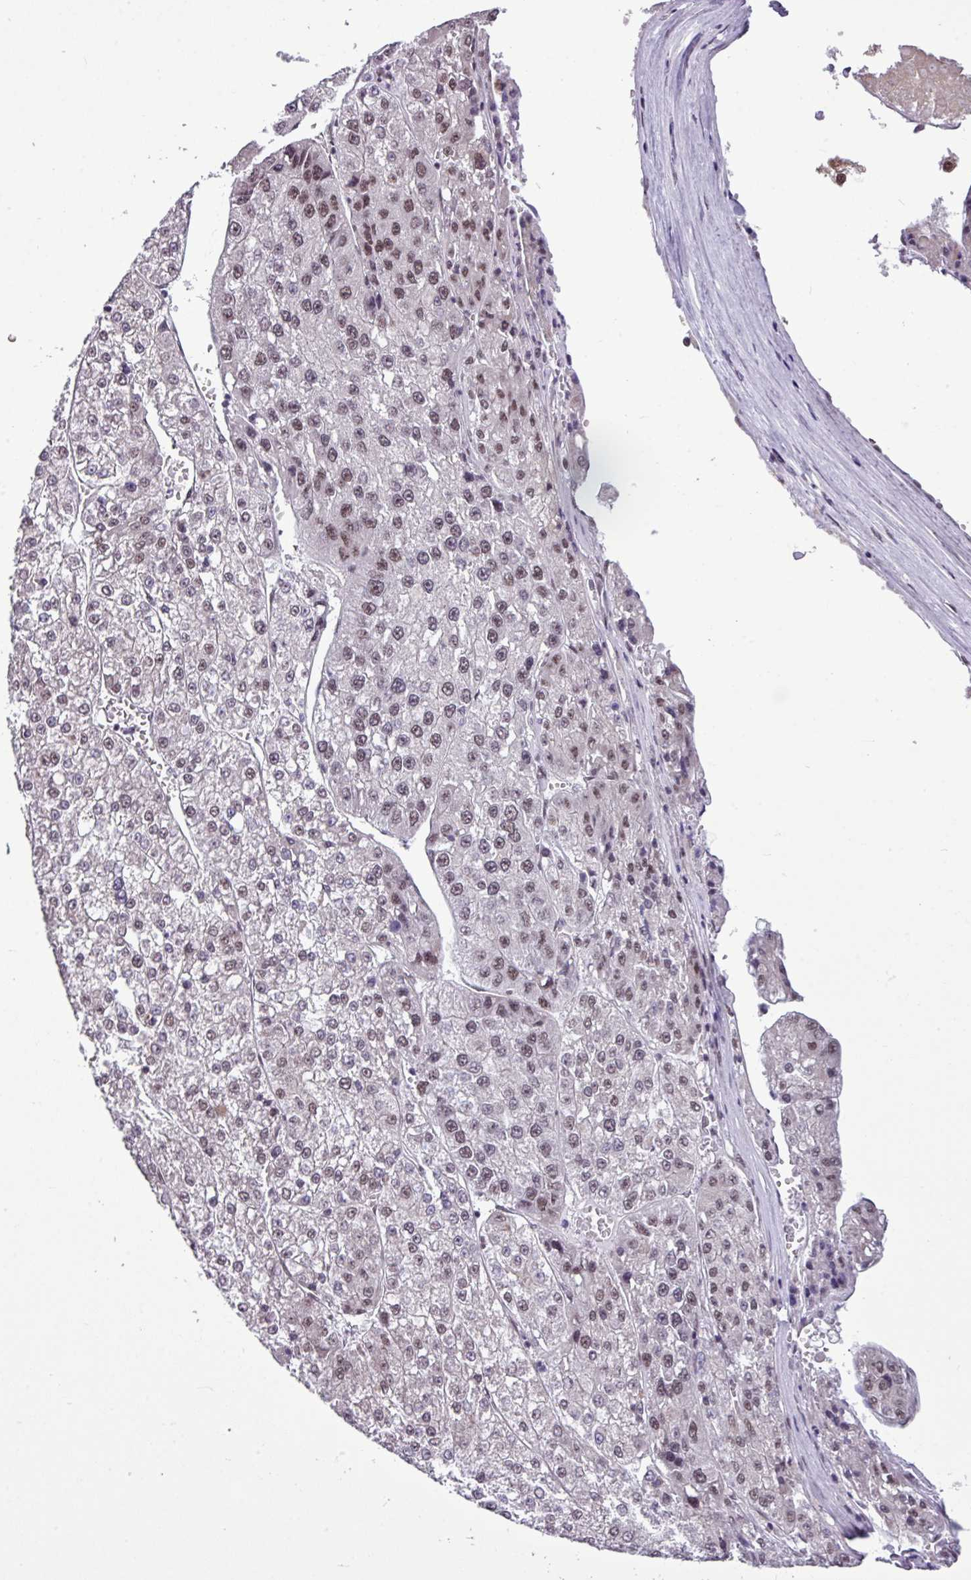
{"staining": {"intensity": "moderate", "quantity": "25%-75%", "location": "nuclear"}, "tissue": "liver cancer", "cell_type": "Tumor cells", "image_type": "cancer", "snomed": [{"axis": "morphology", "description": "Carcinoma, Hepatocellular, NOS"}, {"axis": "topography", "description": "Liver"}], "caption": "Immunohistochemistry (IHC) (DAB) staining of liver cancer shows moderate nuclear protein positivity in approximately 25%-75% of tumor cells.", "gene": "UTP18", "patient": {"sex": "female", "age": 73}}